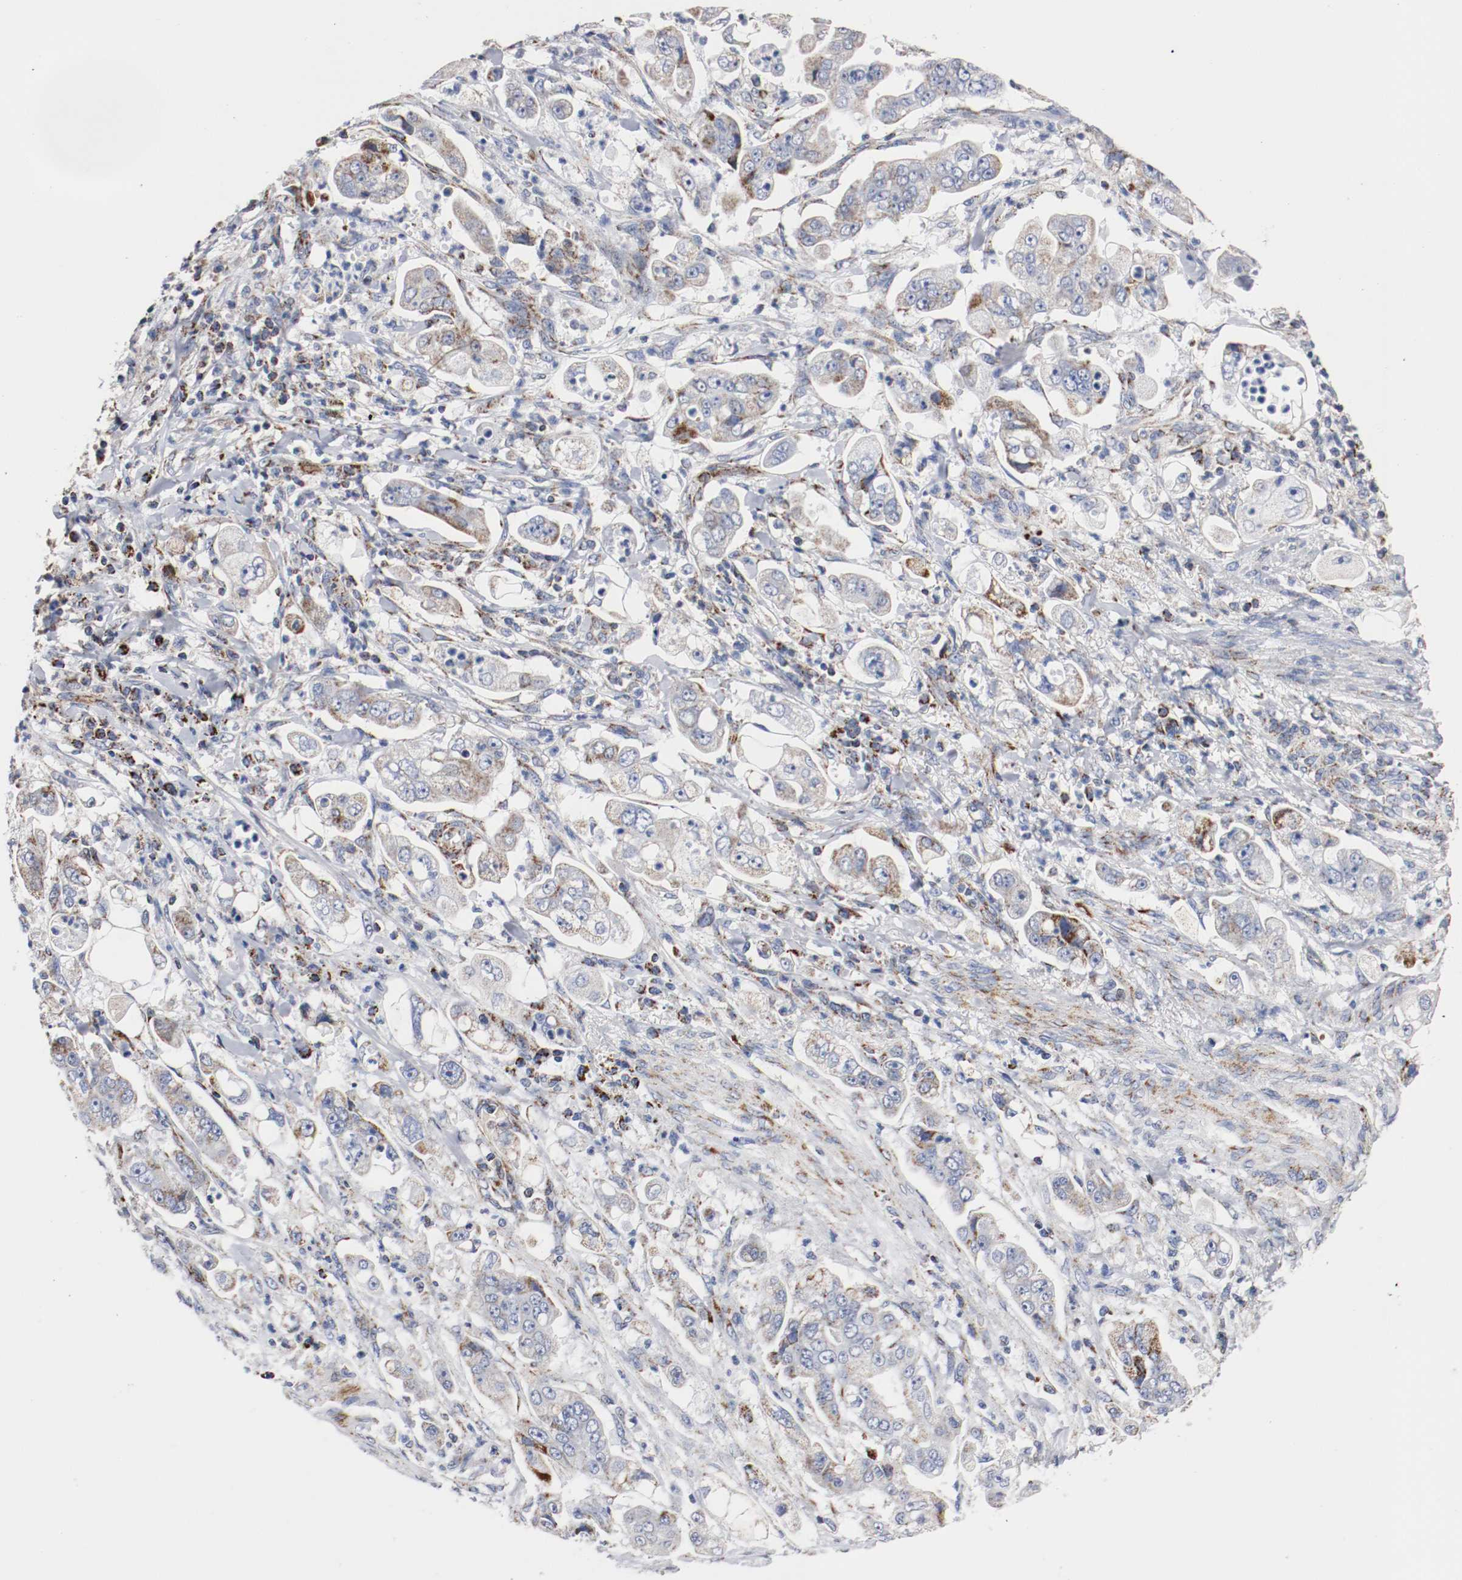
{"staining": {"intensity": "negative", "quantity": "none", "location": "none"}, "tissue": "stomach cancer", "cell_type": "Tumor cells", "image_type": "cancer", "snomed": [{"axis": "morphology", "description": "Adenocarcinoma, NOS"}, {"axis": "topography", "description": "Stomach"}], "caption": "A photomicrograph of adenocarcinoma (stomach) stained for a protein reveals no brown staining in tumor cells.", "gene": "TUBD1", "patient": {"sex": "male", "age": 62}}